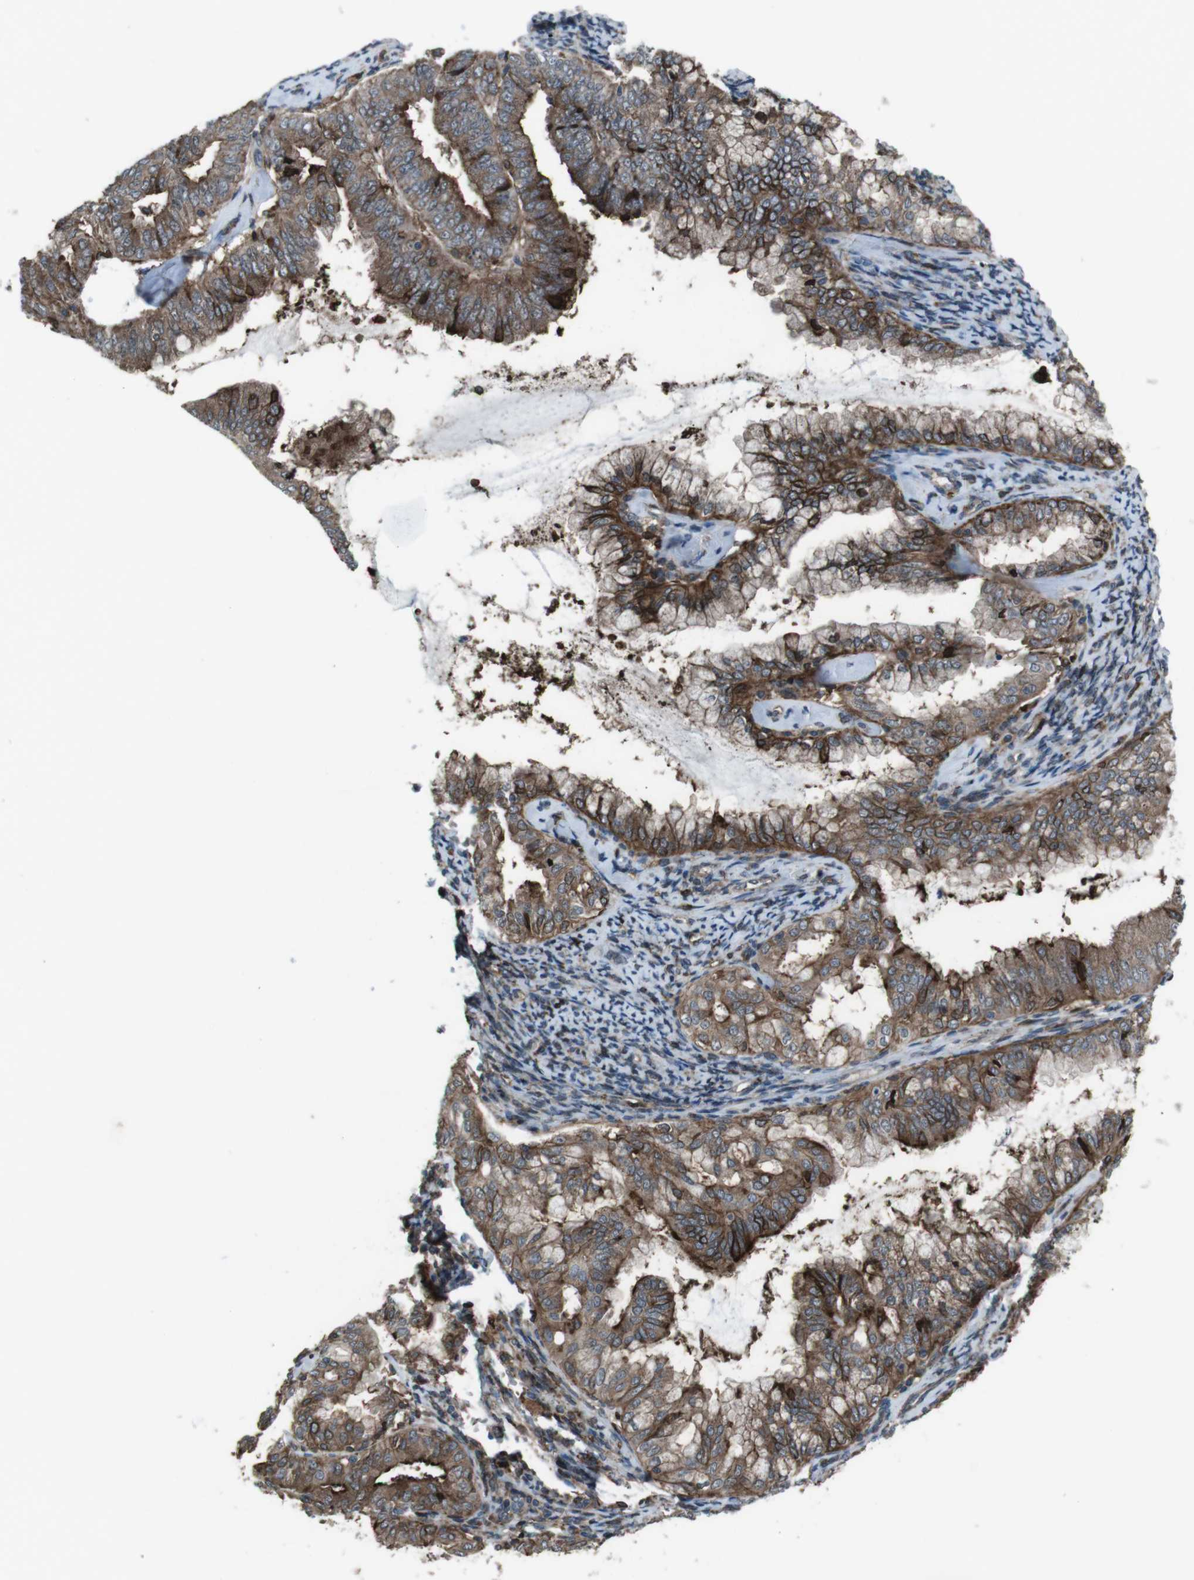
{"staining": {"intensity": "moderate", "quantity": ">75%", "location": "cytoplasmic/membranous"}, "tissue": "endometrial cancer", "cell_type": "Tumor cells", "image_type": "cancer", "snomed": [{"axis": "morphology", "description": "Adenocarcinoma, NOS"}, {"axis": "topography", "description": "Endometrium"}], "caption": "The immunohistochemical stain highlights moderate cytoplasmic/membranous positivity in tumor cells of endometrial adenocarcinoma tissue.", "gene": "GDF10", "patient": {"sex": "female", "age": 63}}